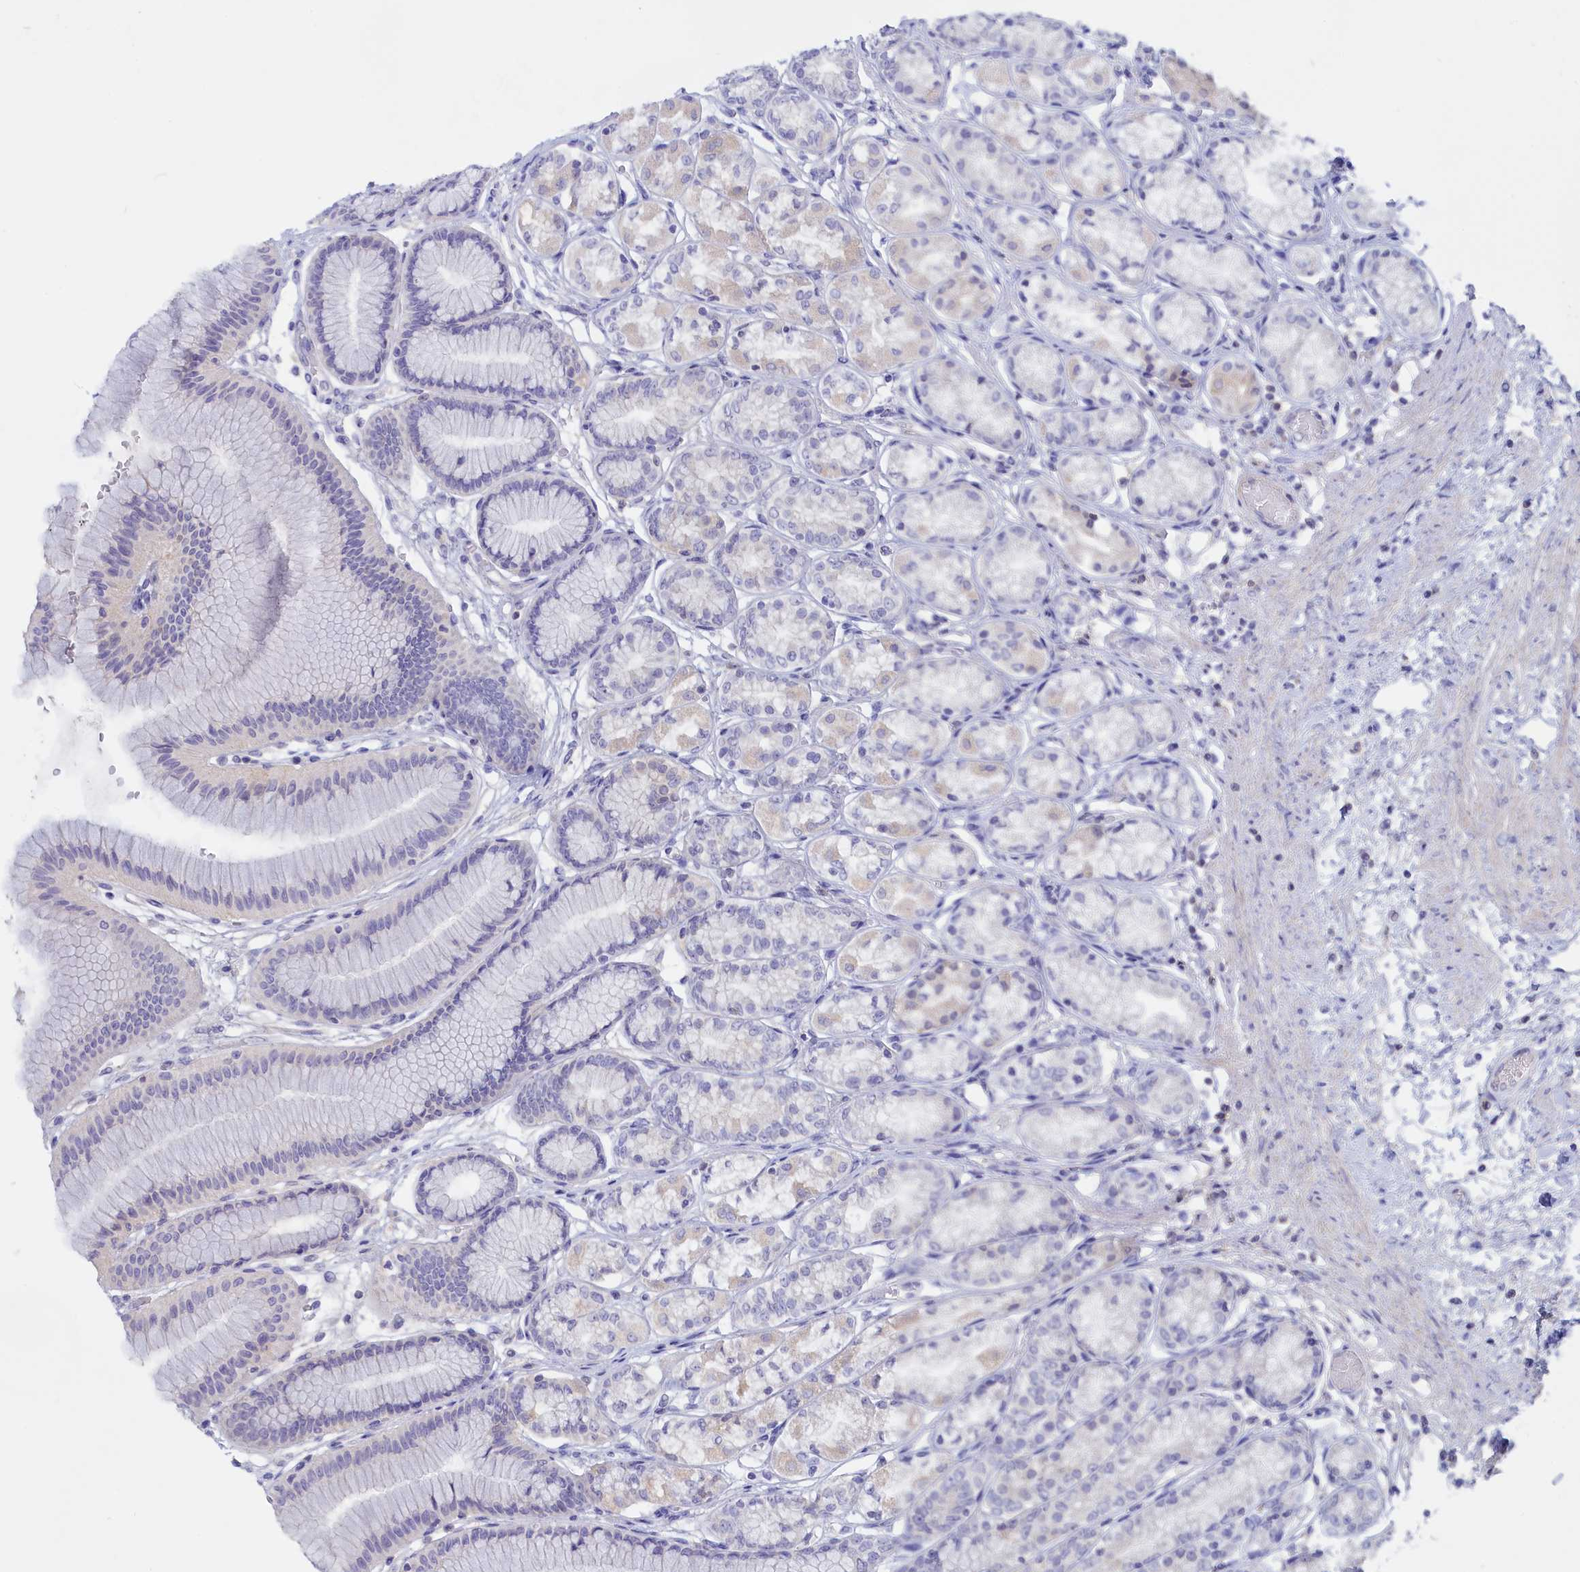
{"staining": {"intensity": "negative", "quantity": "none", "location": "none"}, "tissue": "stomach", "cell_type": "Glandular cells", "image_type": "normal", "snomed": [{"axis": "morphology", "description": "Normal tissue, NOS"}, {"axis": "morphology", "description": "Adenocarcinoma, NOS"}, {"axis": "morphology", "description": "Adenocarcinoma, High grade"}, {"axis": "topography", "description": "Stomach, upper"}, {"axis": "topography", "description": "Stomach"}], "caption": "High power microscopy histopathology image of an immunohistochemistry micrograph of unremarkable stomach, revealing no significant positivity in glandular cells.", "gene": "ADGRA1", "patient": {"sex": "female", "age": 65}}